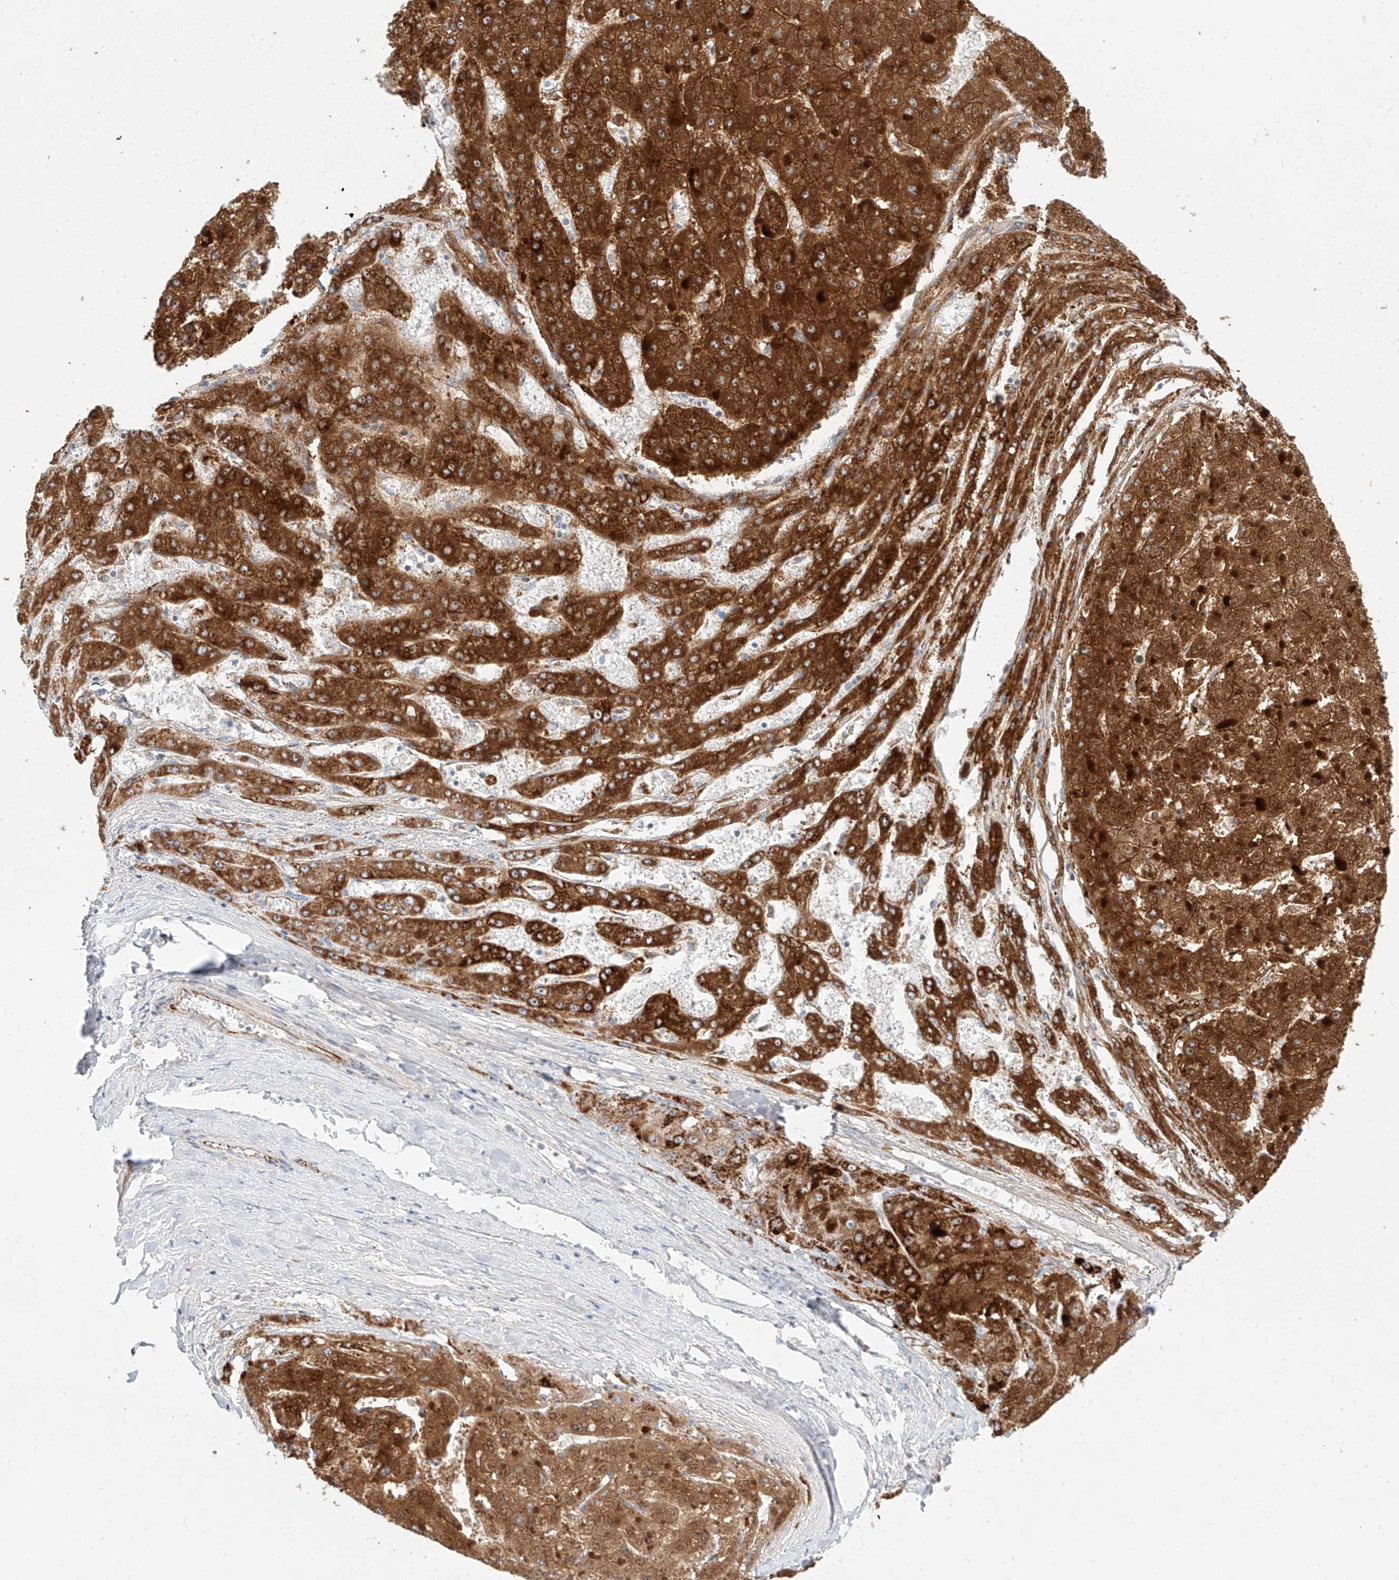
{"staining": {"intensity": "strong", "quantity": ">75%", "location": "cytoplasmic/membranous"}, "tissue": "liver cancer", "cell_type": "Tumor cells", "image_type": "cancer", "snomed": [{"axis": "morphology", "description": "Carcinoma, Hepatocellular, NOS"}, {"axis": "topography", "description": "Liver"}], "caption": "Tumor cells exhibit high levels of strong cytoplasmic/membranous expression in about >75% of cells in liver cancer (hepatocellular carcinoma). The protein of interest is shown in brown color, while the nuclei are stained blue.", "gene": "CST9", "patient": {"sex": "female", "age": 73}}